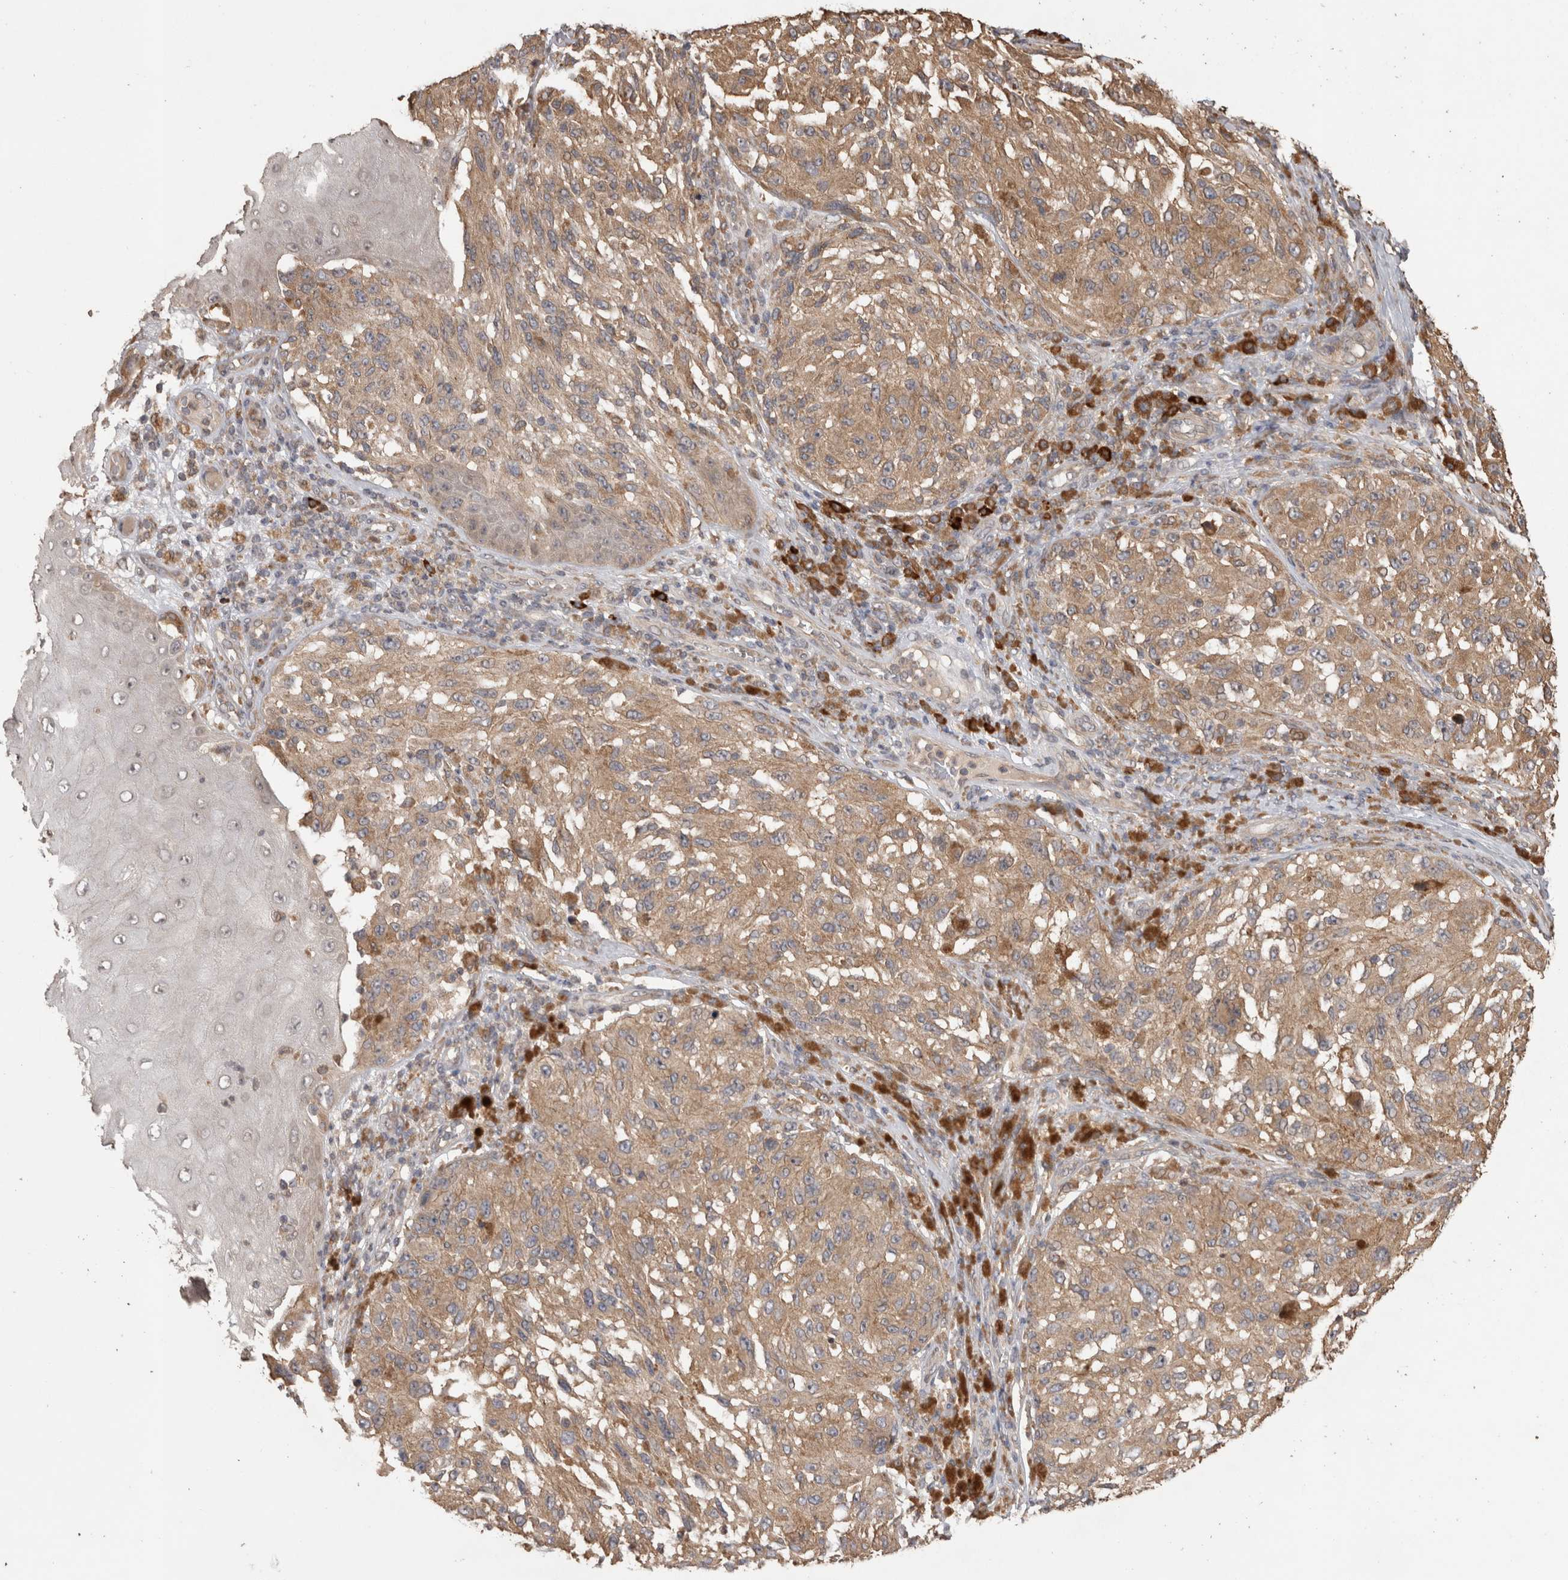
{"staining": {"intensity": "moderate", "quantity": ">75%", "location": "cytoplasmic/membranous"}, "tissue": "melanoma", "cell_type": "Tumor cells", "image_type": "cancer", "snomed": [{"axis": "morphology", "description": "Malignant melanoma, NOS"}, {"axis": "topography", "description": "Skin"}], "caption": "Moderate cytoplasmic/membranous positivity for a protein is present in about >75% of tumor cells of melanoma using immunohistochemistry (IHC).", "gene": "TBCE", "patient": {"sex": "female", "age": 73}}